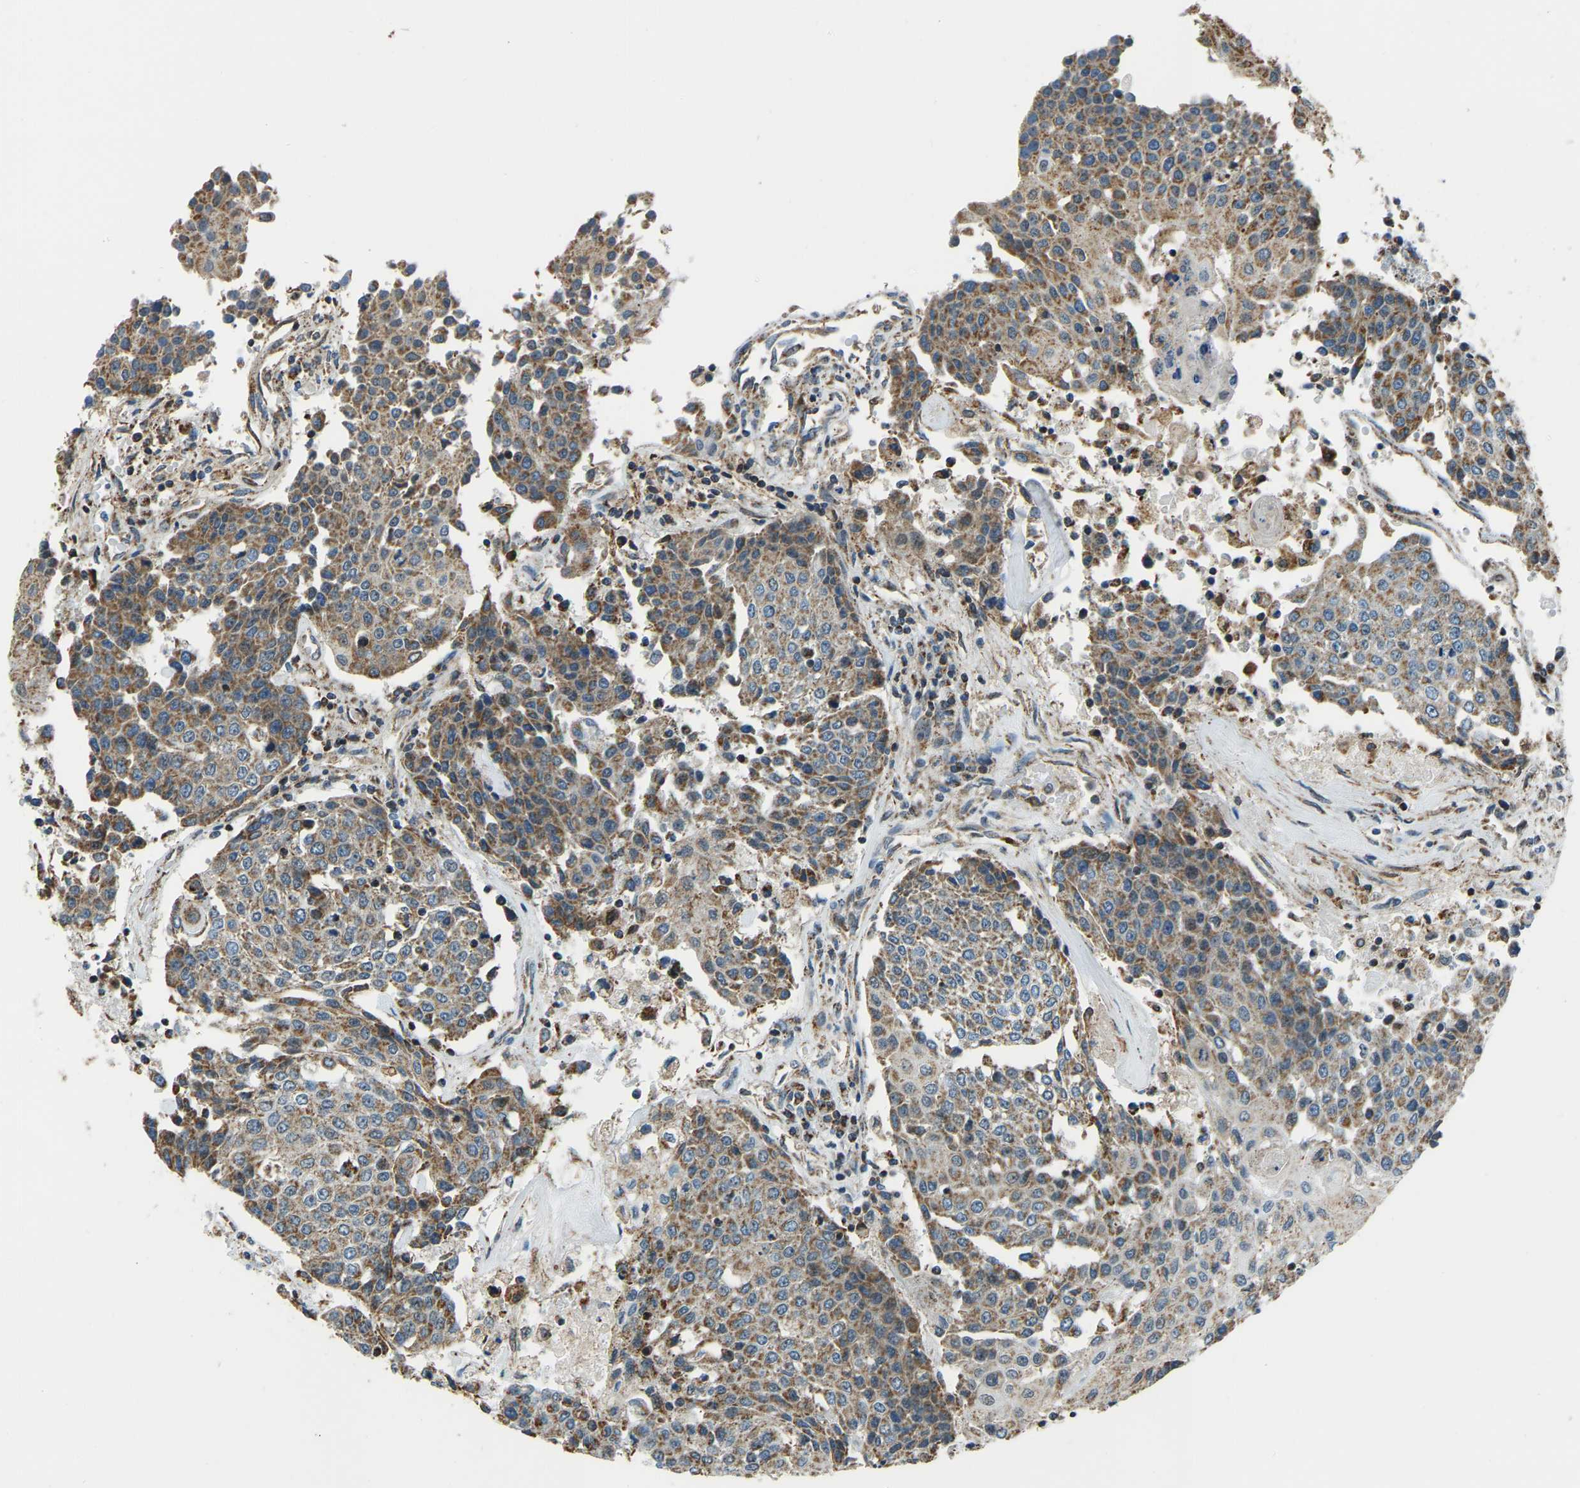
{"staining": {"intensity": "moderate", "quantity": ">75%", "location": "cytoplasmic/membranous"}, "tissue": "urothelial cancer", "cell_type": "Tumor cells", "image_type": "cancer", "snomed": [{"axis": "morphology", "description": "Urothelial carcinoma, High grade"}, {"axis": "topography", "description": "Urinary bladder"}], "caption": "IHC staining of urothelial cancer, which shows medium levels of moderate cytoplasmic/membranous expression in approximately >75% of tumor cells indicating moderate cytoplasmic/membranous protein positivity. The staining was performed using DAB (3,3'-diaminobenzidine) (brown) for protein detection and nuclei were counterstained in hematoxylin (blue).", "gene": "RBM33", "patient": {"sex": "female", "age": 85}}